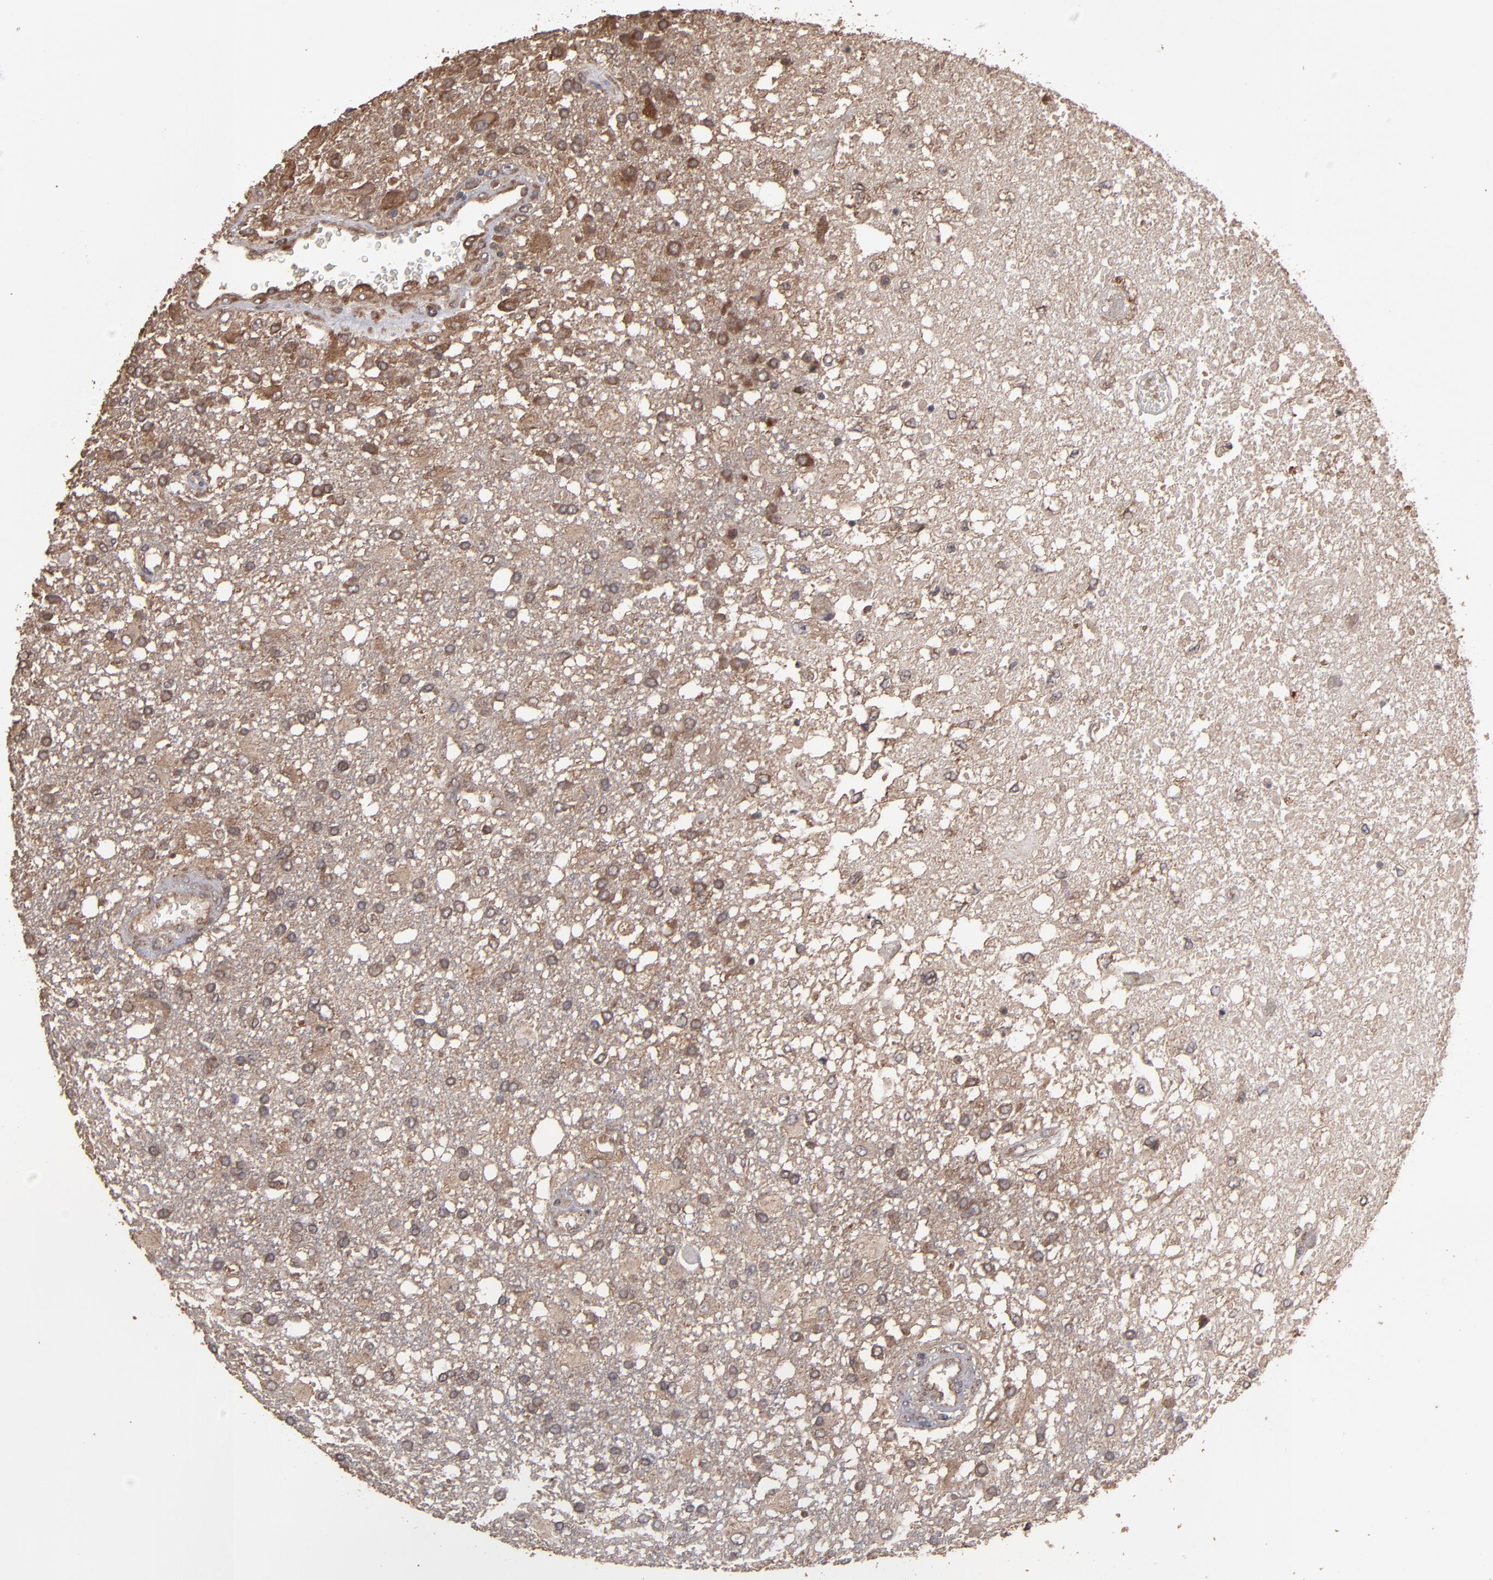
{"staining": {"intensity": "moderate", "quantity": "25%-75%", "location": "cytoplasmic/membranous"}, "tissue": "glioma", "cell_type": "Tumor cells", "image_type": "cancer", "snomed": [{"axis": "morphology", "description": "Glioma, malignant, High grade"}, {"axis": "topography", "description": "Cerebral cortex"}], "caption": "This image displays malignant high-grade glioma stained with immunohistochemistry to label a protein in brown. The cytoplasmic/membranous of tumor cells show moderate positivity for the protein. Nuclei are counter-stained blue.", "gene": "MMP2", "patient": {"sex": "male", "age": 79}}